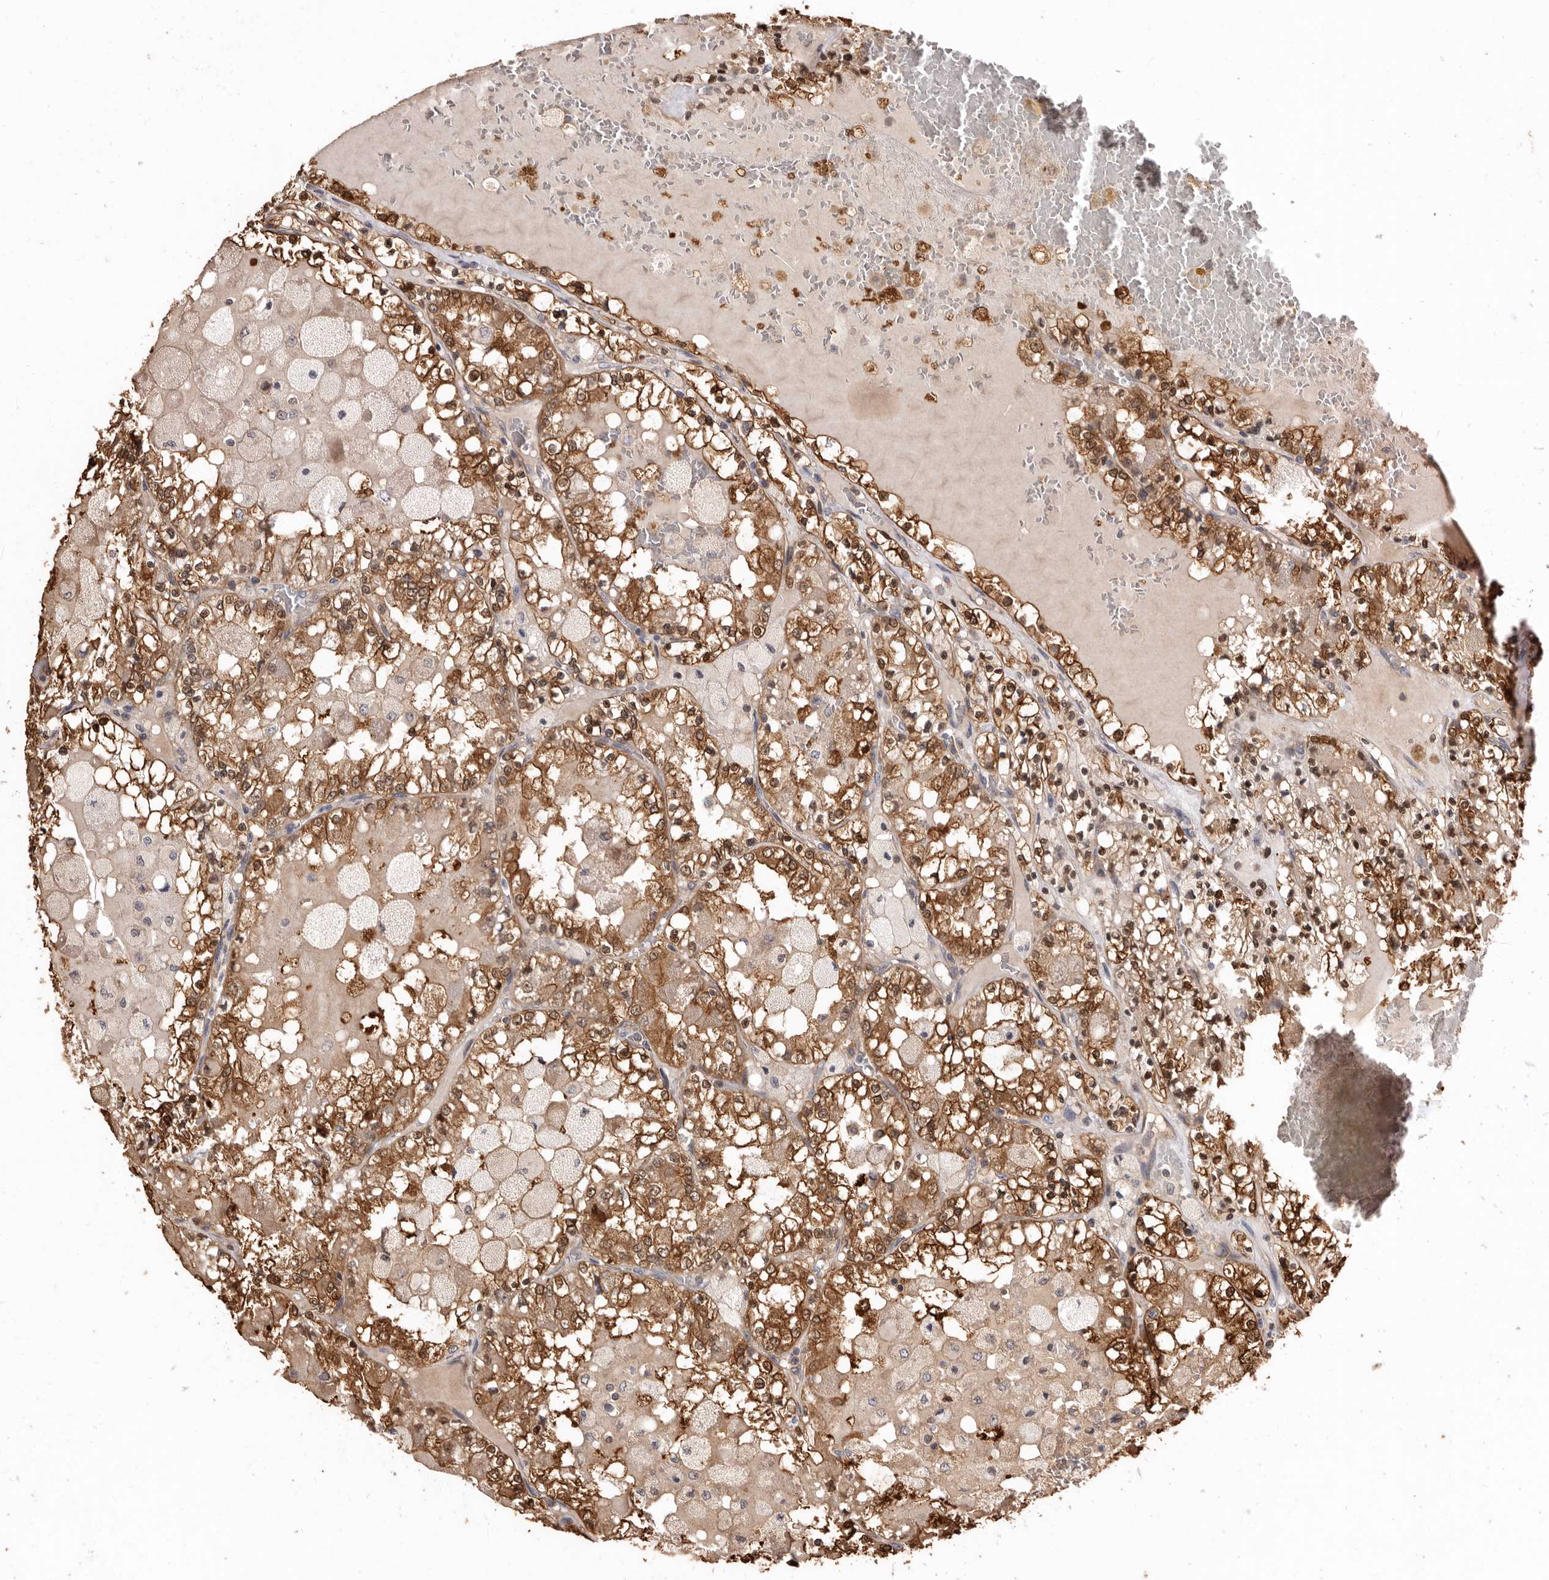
{"staining": {"intensity": "moderate", "quantity": ">75%", "location": "cytoplasmic/membranous,nuclear"}, "tissue": "renal cancer", "cell_type": "Tumor cells", "image_type": "cancer", "snomed": [{"axis": "morphology", "description": "Adenocarcinoma, NOS"}, {"axis": "topography", "description": "Kidney"}], "caption": "Human renal cancer (adenocarcinoma) stained with a brown dye reveals moderate cytoplasmic/membranous and nuclear positive expression in approximately >75% of tumor cells.", "gene": "COQ8B", "patient": {"sex": "female", "age": 56}}